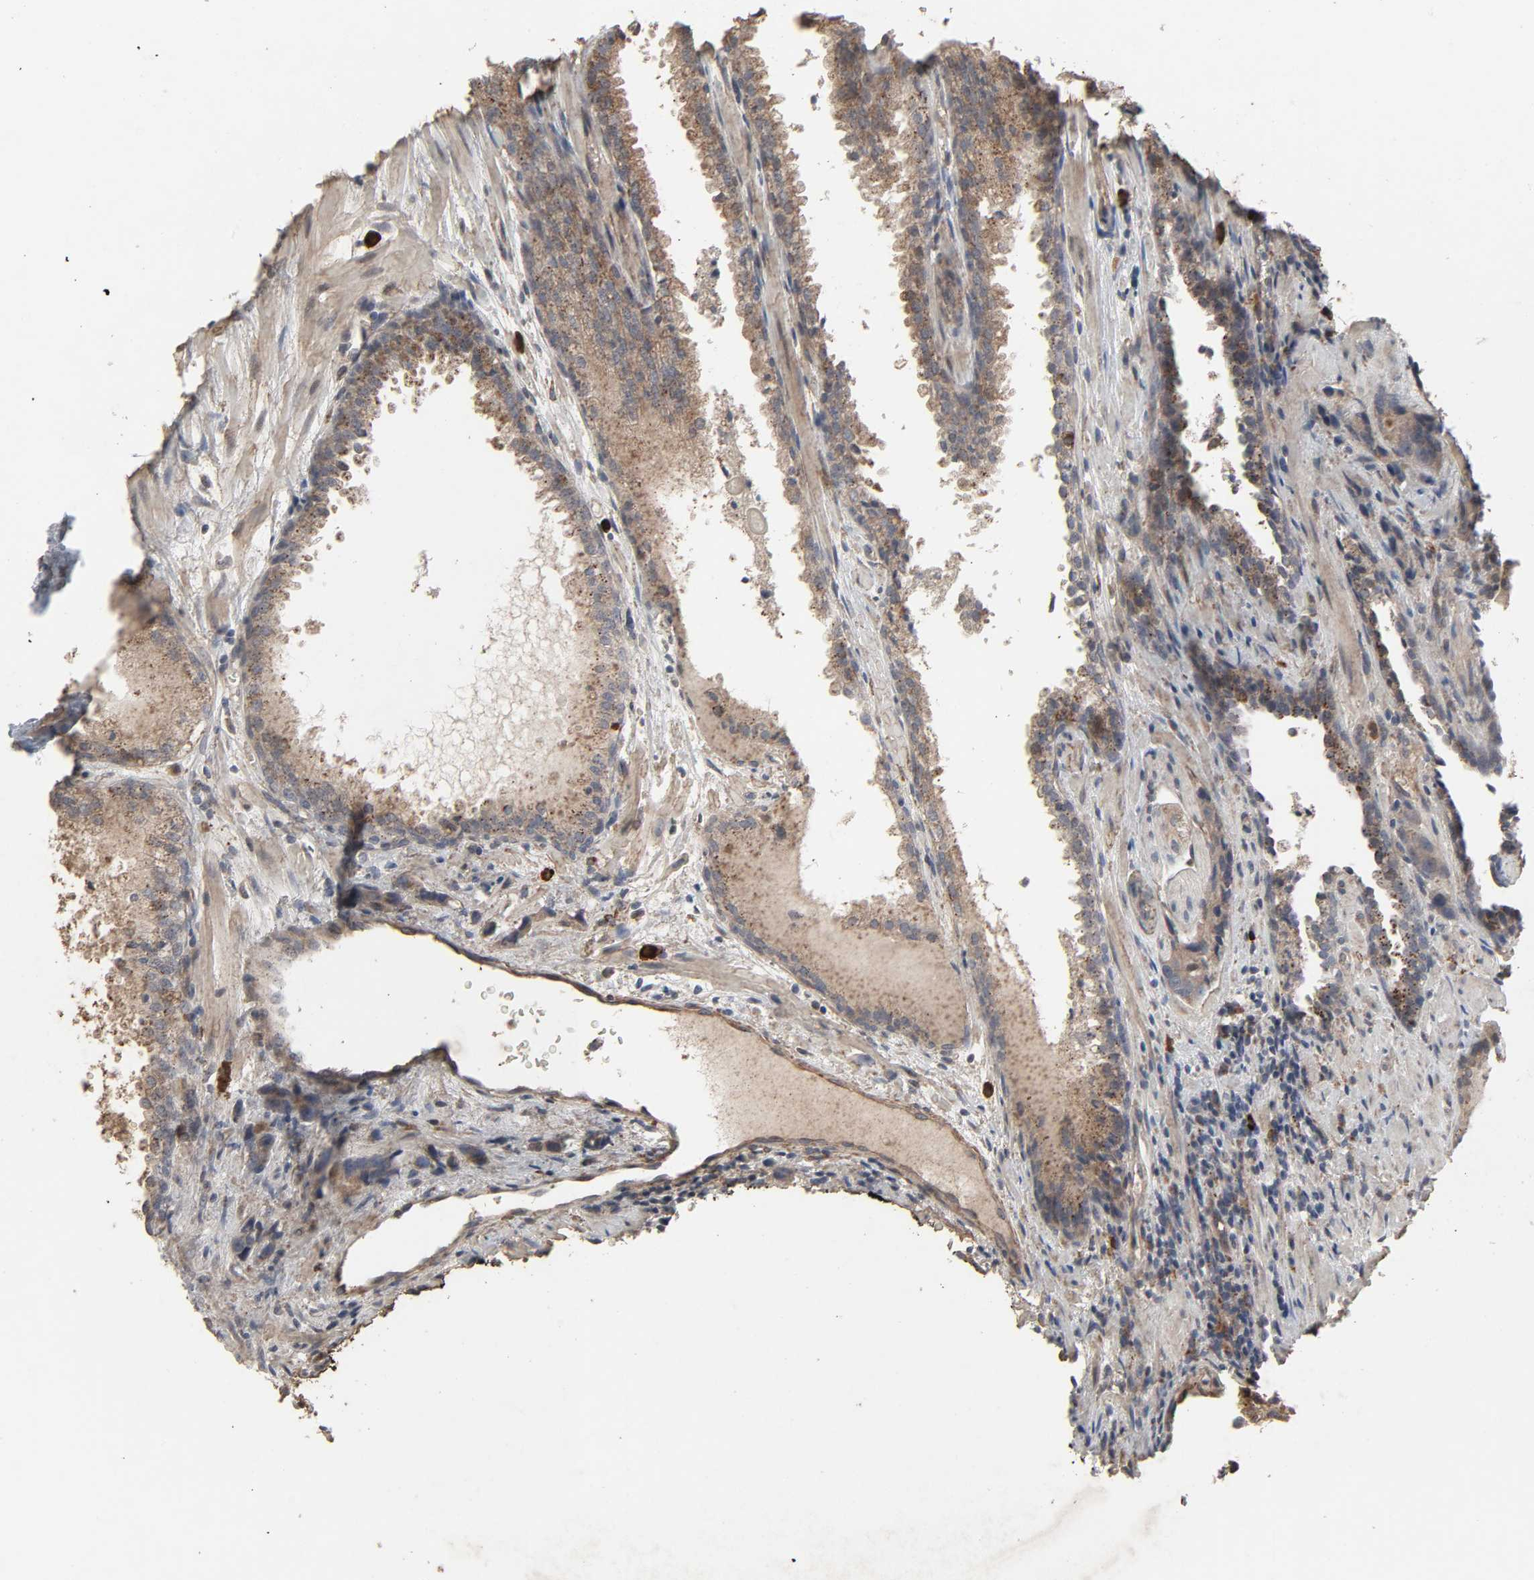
{"staining": {"intensity": "moderate", "quantity": ">75%", "location": "cytoplasmic/membranous"}, "tissue": "prostate cancer", "cell_type": "Tumor cells", "image_type": "cancer", "snomed": [{"axis": "morphology", "description": "Adenocarcinoma, High grade"}, {"axis": "topography", "description": "Prostate"}], "caption": "The image demonstrates immunohistochemical staining of prostate high-grade adenocarcinoma. There is moderate cytoplasmic/membranous staining is seen in approximately >75% of tumor cells.", "gene": "ADCY4", "patient": {"sex": "male", "age": 58}}